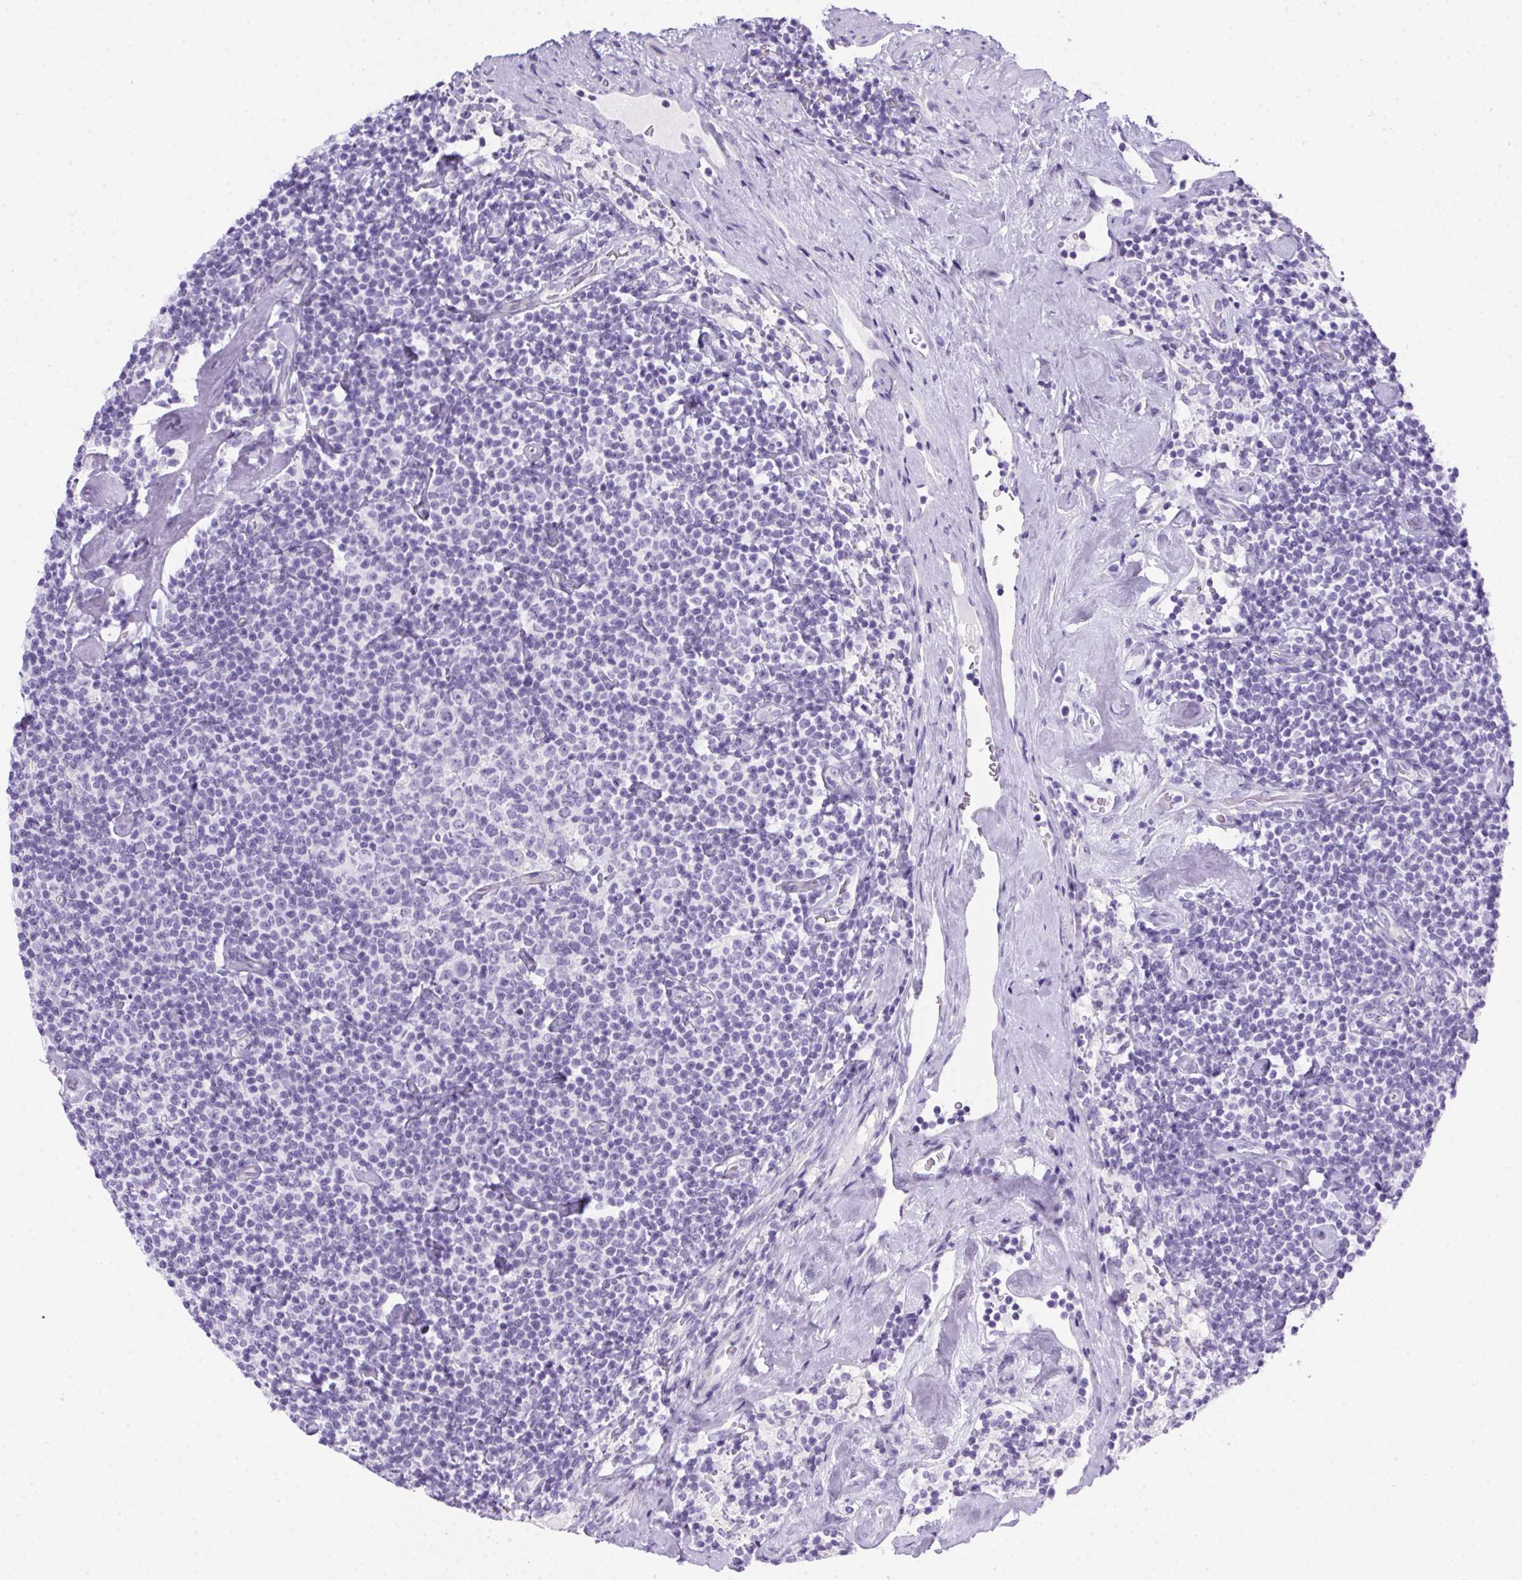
{"staining": {"intensity": "negative", "quantity": "none", "location": "none"}, "tissue": "lymphoma", "cell_type": "Tumor cells", "image_type": "cancer", "snomed": [{"axis": "morphology", "description": "Malignant lymphoma, non-Hodgkin's type, Low grade"}, {"axis": "topography", "description": "Lymph node"}], "caption": "High magnification brightfield microscopy of malignant lymphoma, non-Hodgkin's type (low-grade) stained with DAB (brown) and counterstained with hematoxylin (blue): tumor cells show no significant staining.", "gene": "SPACA5B", "patient": {"sex": "male", "age": 81}}